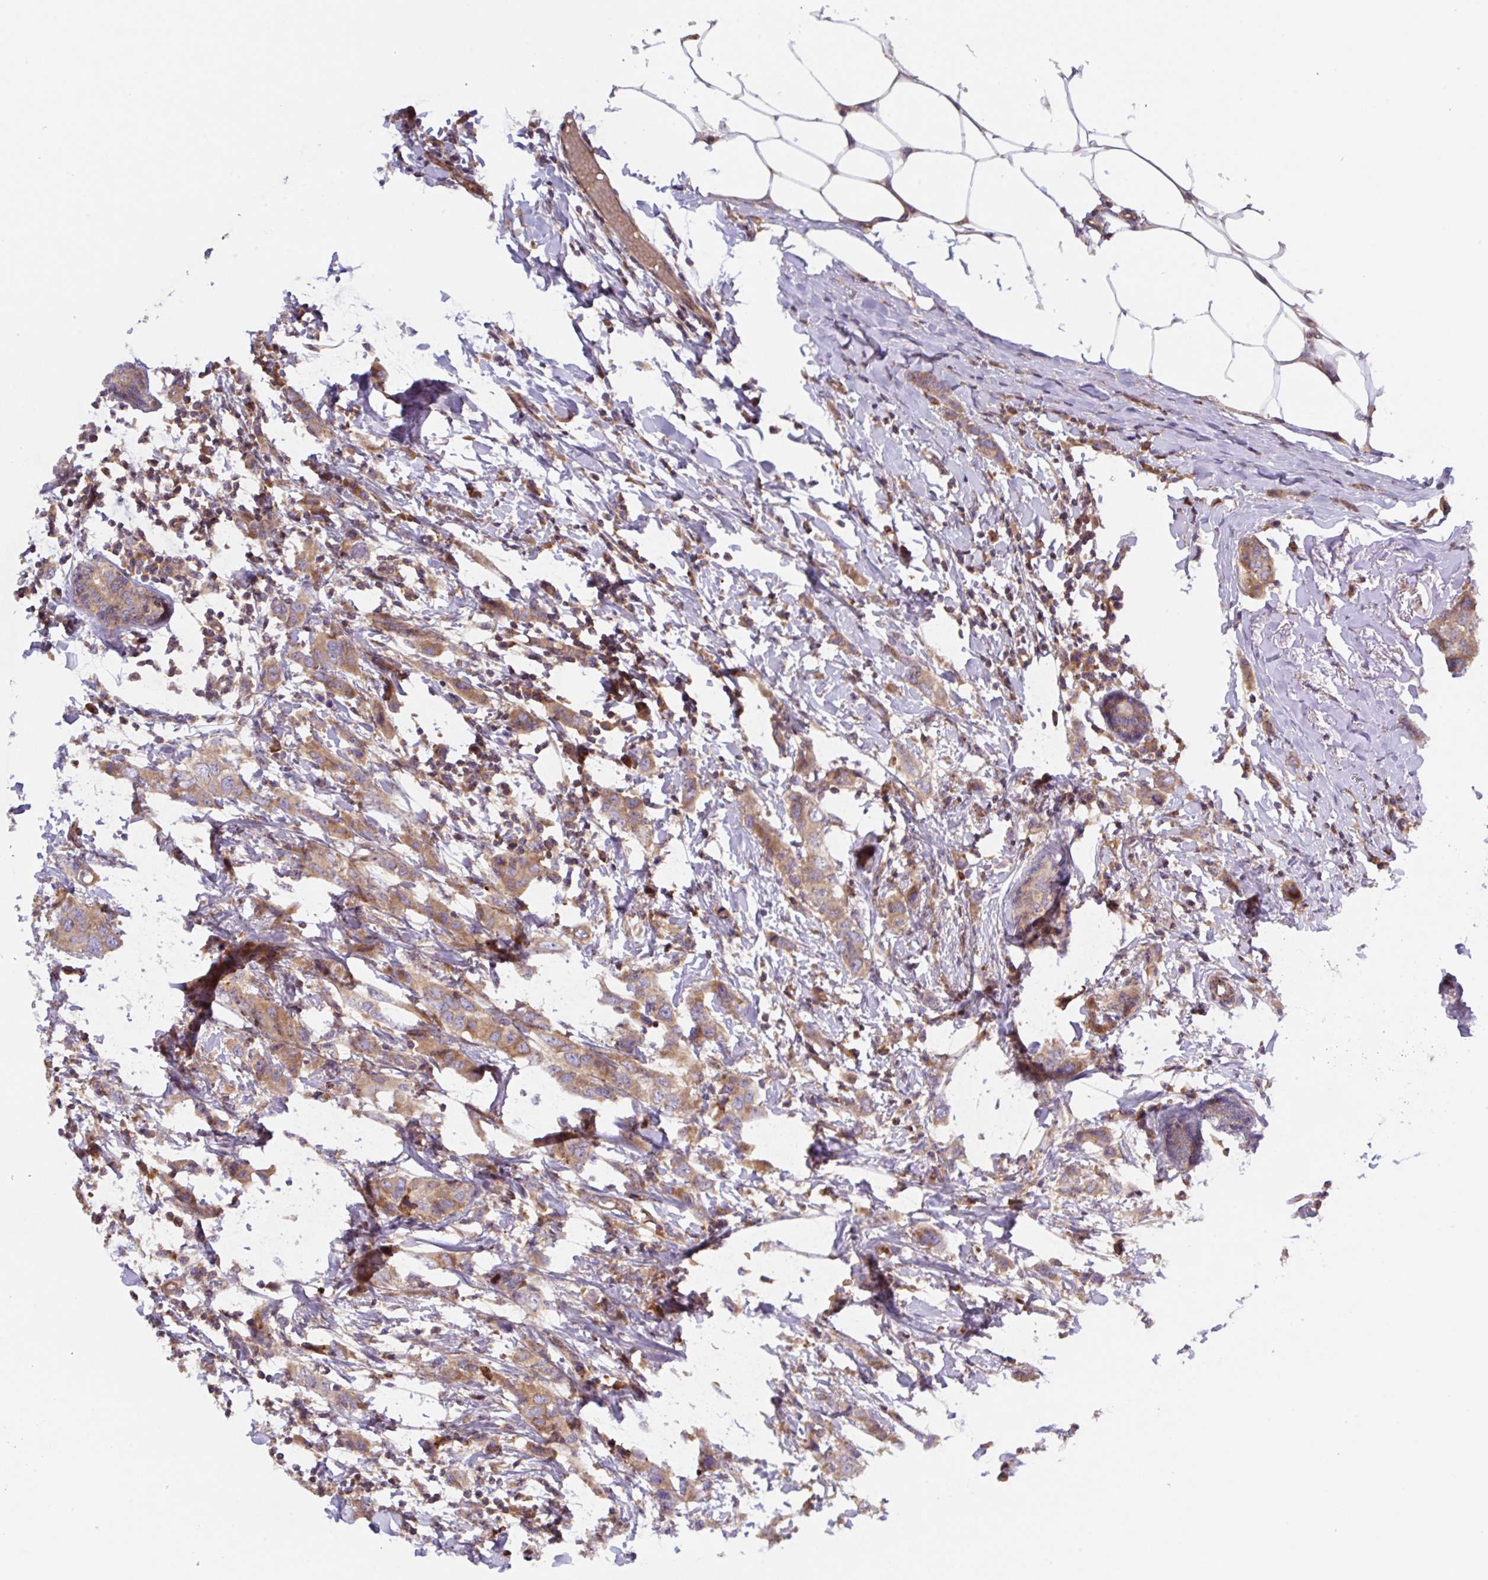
{"staining": {"intensity": "moderate", "quantity": ">75%", "location": "cytoplasmic/membranous"}, "tissue": "breast cancer", "cell_type": "Tumor cells", "image_type": "cancer", "snomed": [{"axis": "morphology", "description": "Duct carcinoma"}, {"axis": "topography", "description": "Breast"}], "caption": "Protein expression analysis of human breast cancer reveals moderate cytoplasmic/membranous staining in approximately >75% of tumor cells.", "gene": "APOBEC3D", "patient": {"sex": "female", "age": 50}}